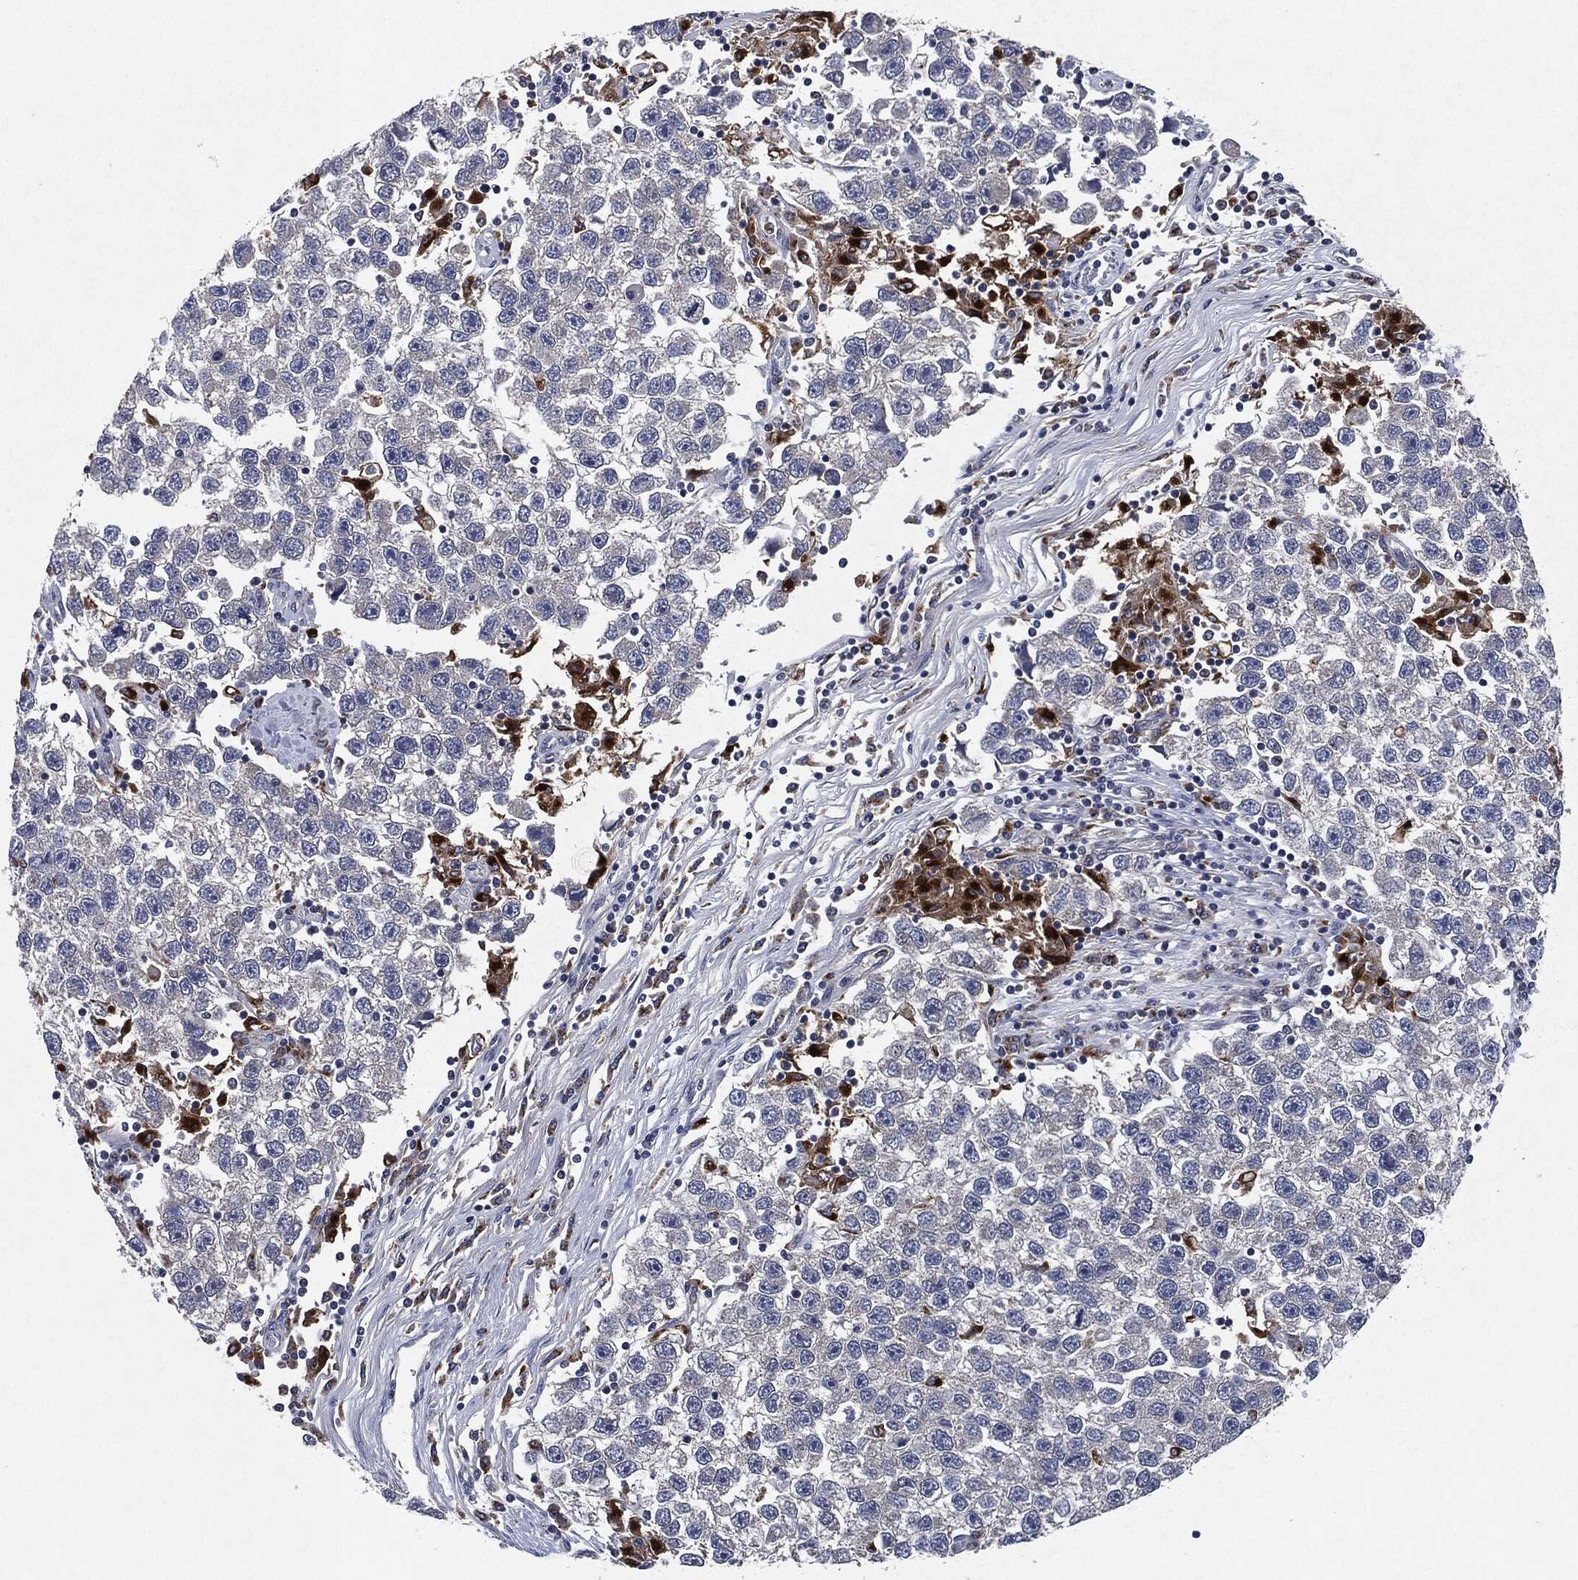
{"staining": {"intensity": "negative", "quantity": "none", "location": "none"}, "tissue": "testis cancer", "cell_type": "Tumor cells", "image_type": "cancer", "snomed": [{"axis": "morphology", "description": "Seminoma, NOS"}, {"axis": "topography", "description": "Testis"}], "caption": "A high-resolution micrograph shows immunohistochemistry staining of testis cancer, which demonstrates no significant expression in tumor cells. (Immunohistochemistry (ihc), brightfield microscopy, high magnification).", "gene": "SLC31A2", "patient": {"sex": "male", "age": 26}}